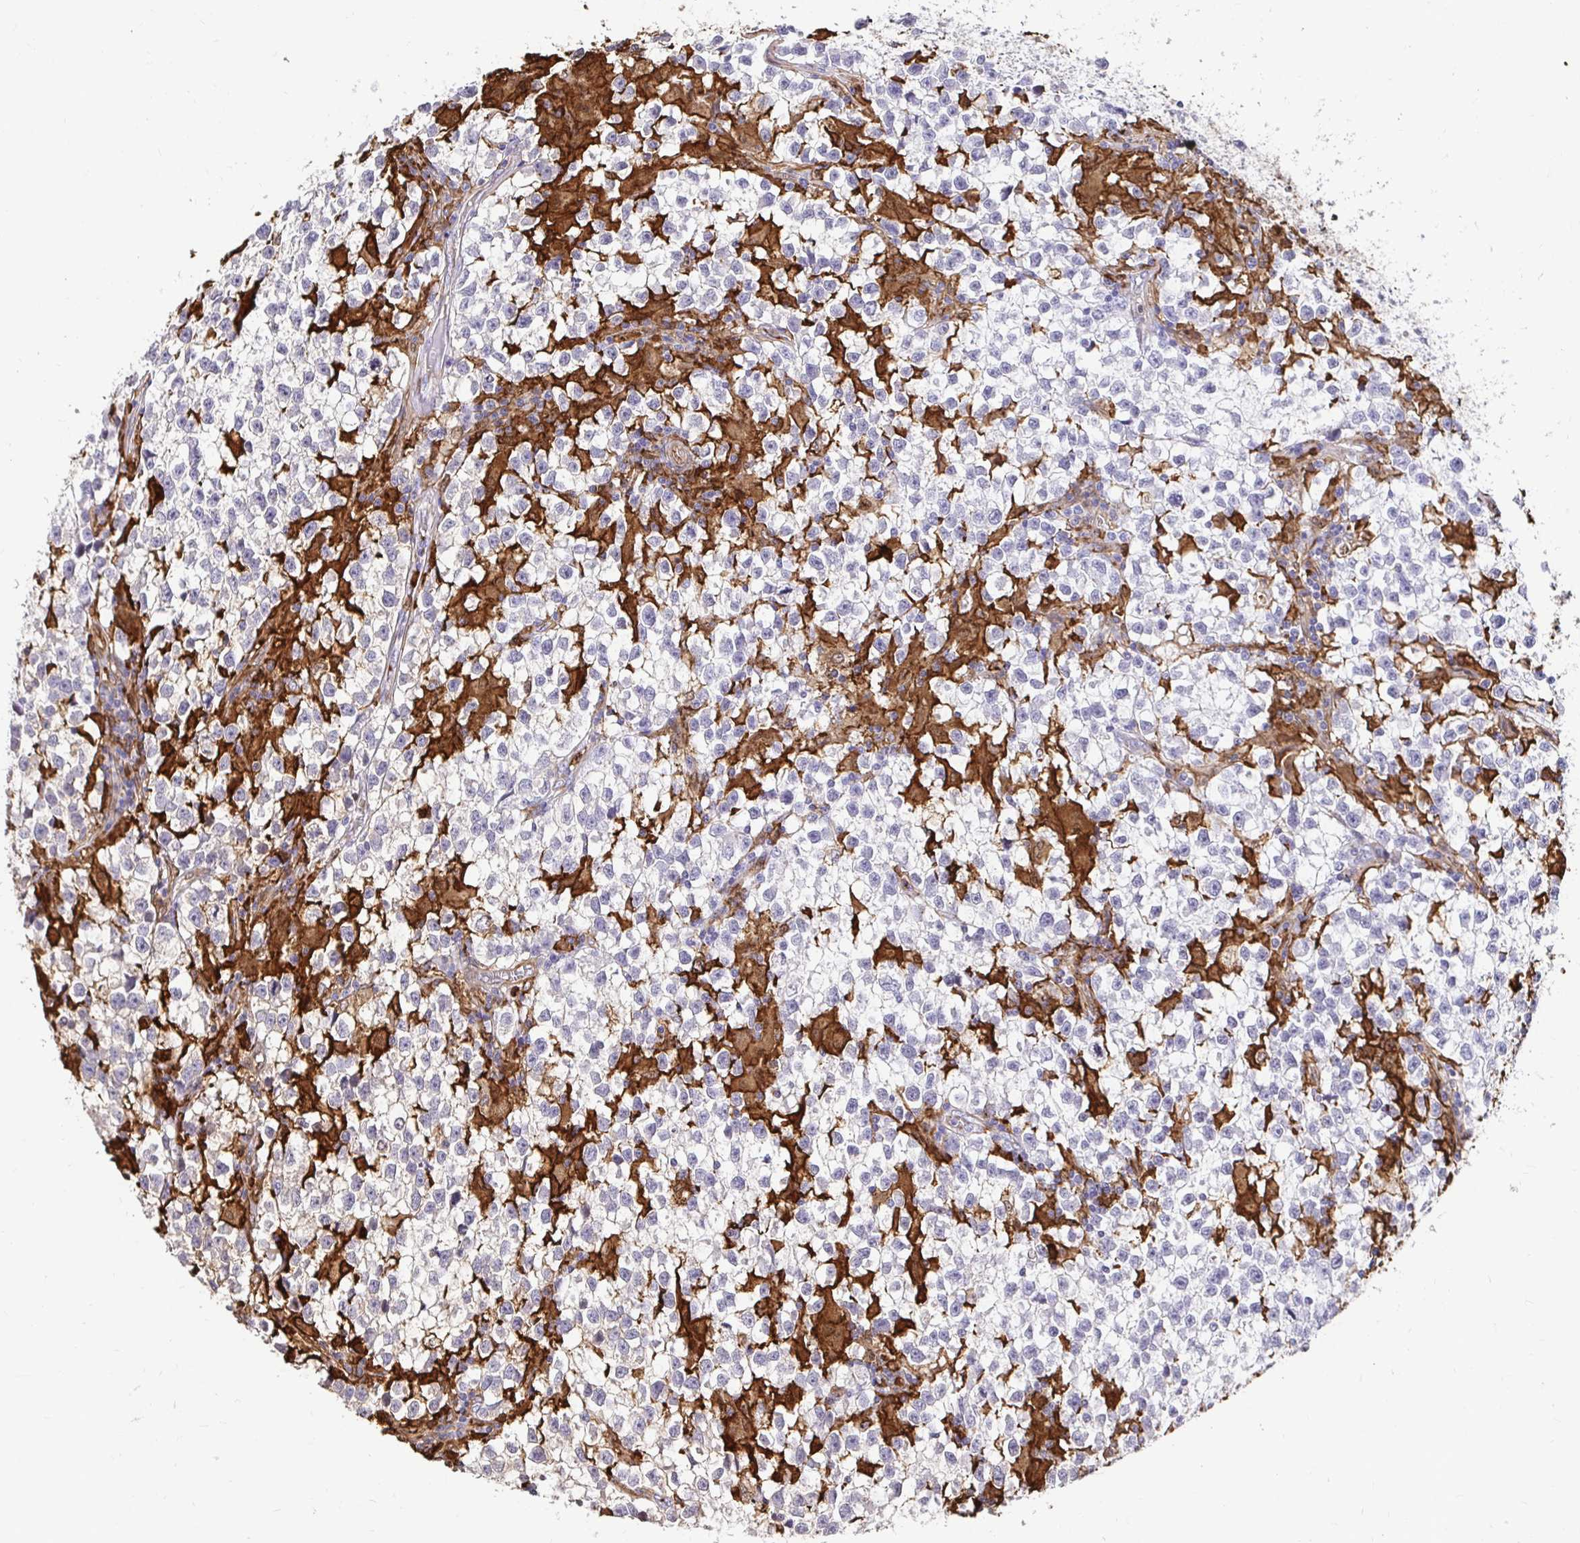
{"staining": {"intensity": "negative", "quantity": "none", "location": "none"}, "tissue": "testis cancer", "cell_type": "Tumor cells", "image_type": "cancer", "snomed": [{"axis": "morphology", "description": "Seminoma, NOS"}, {"axis": "topography", "description": "Testis"}], "caption": "Testis seminoma stained for a protein using immunohistochemistry shows no expression tumor cells.", "gene": "GSN", "patient": {"sex": "male", "age": 31}}